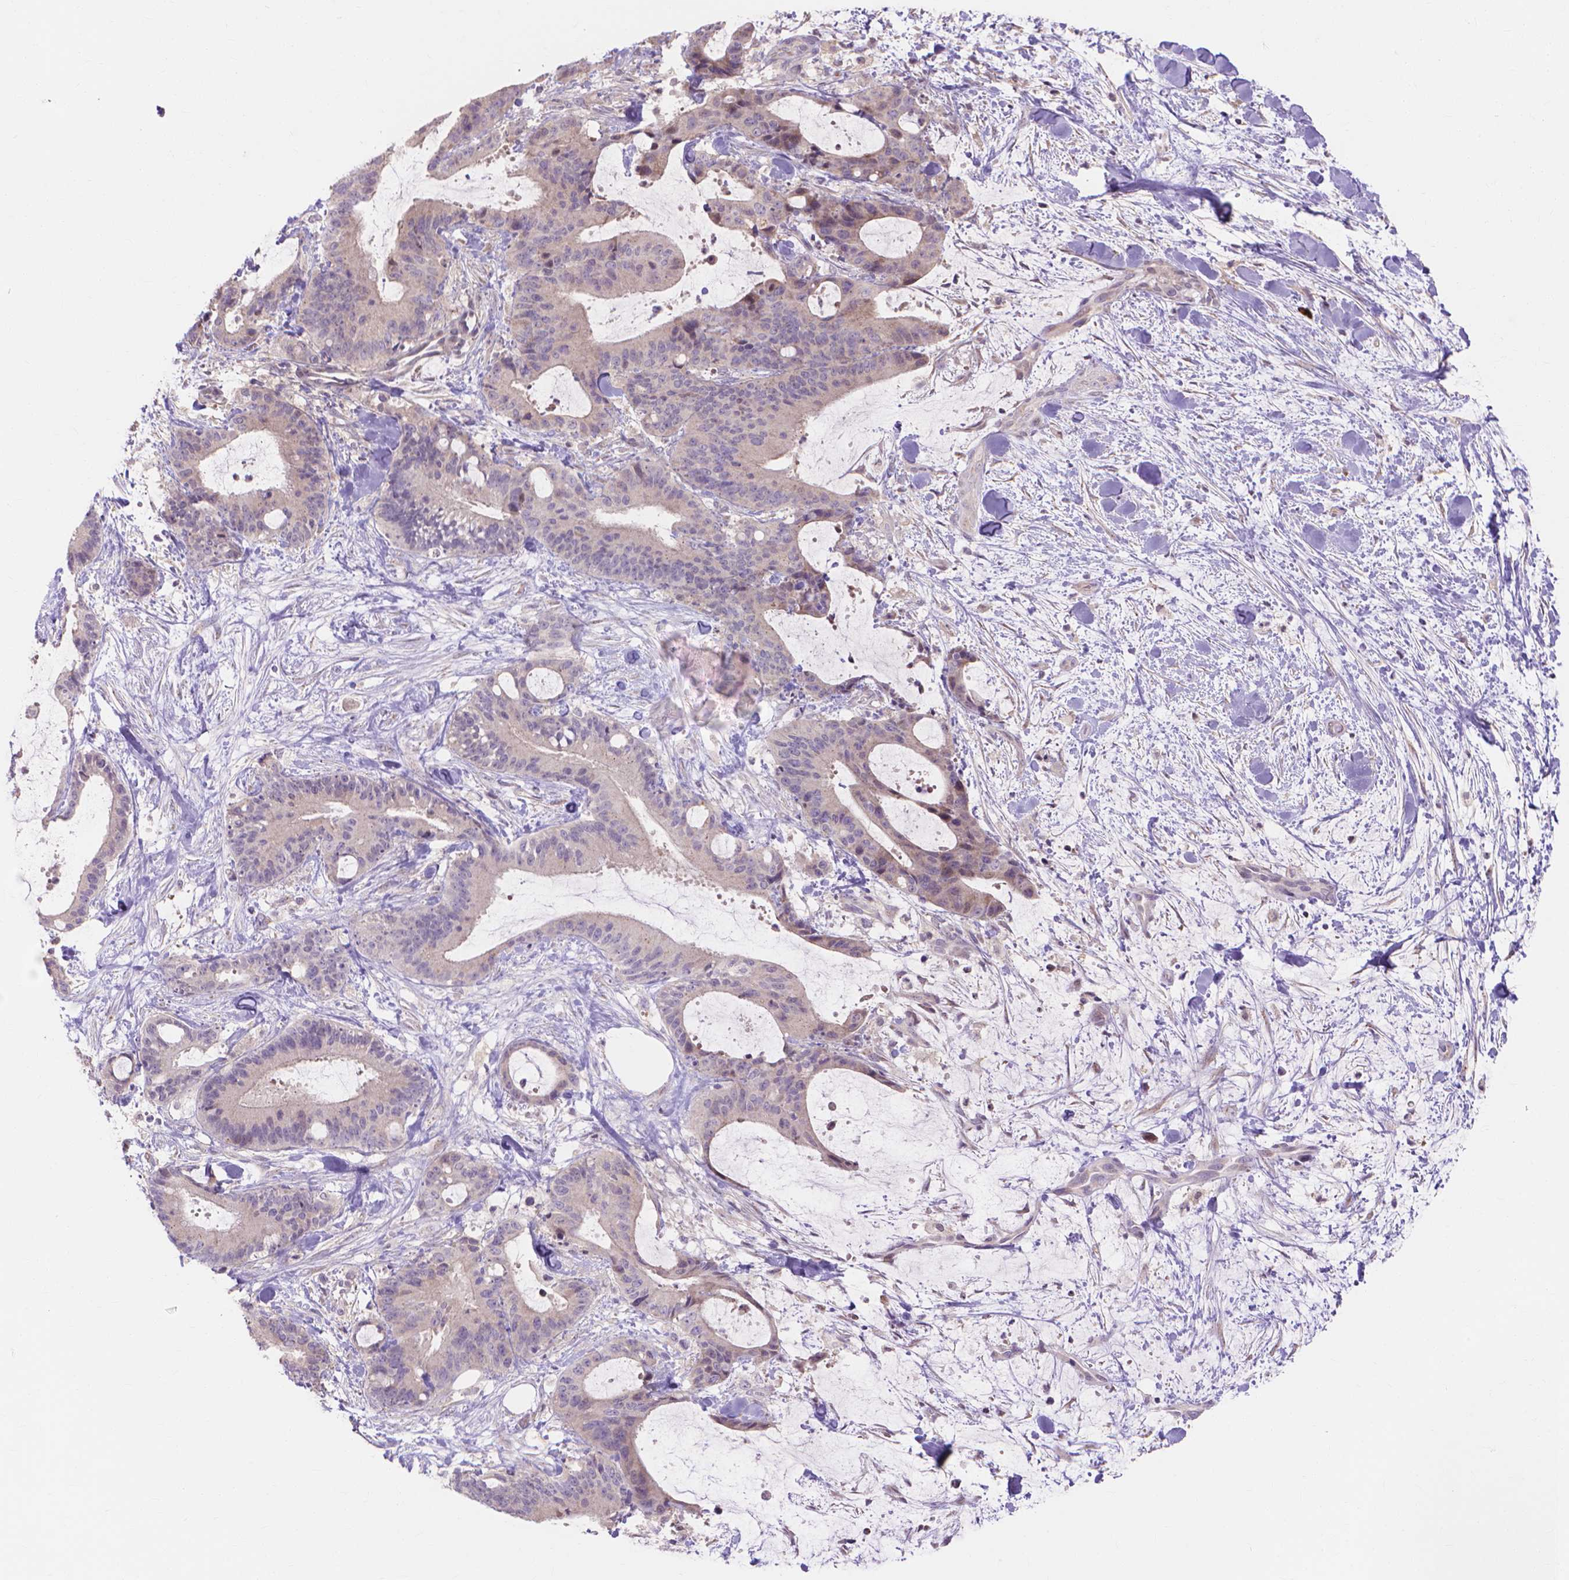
{"staining": {"intensity": "negative", "quantity": "none", "location": "none"}, "tissue": "liver cancer", "cell_type": "Tumor cells", "image_type": "cancer", "snomed": [{"axis": "morphology", "description": "Cholangiocarcinoma"}, {"axis": "topography", "description": "Liver"}], "caption": "Tumor cells are negative for brown protein staining in cholangiocarcinoma (liver). (Stains: DAB immunohistochemistry (IHC) with hematoxylin counter stain, Microscopy: brightfield microscopy at high magnification).", "gene": "PRDM13", "patient": {"sex": "female", "age": 73}}